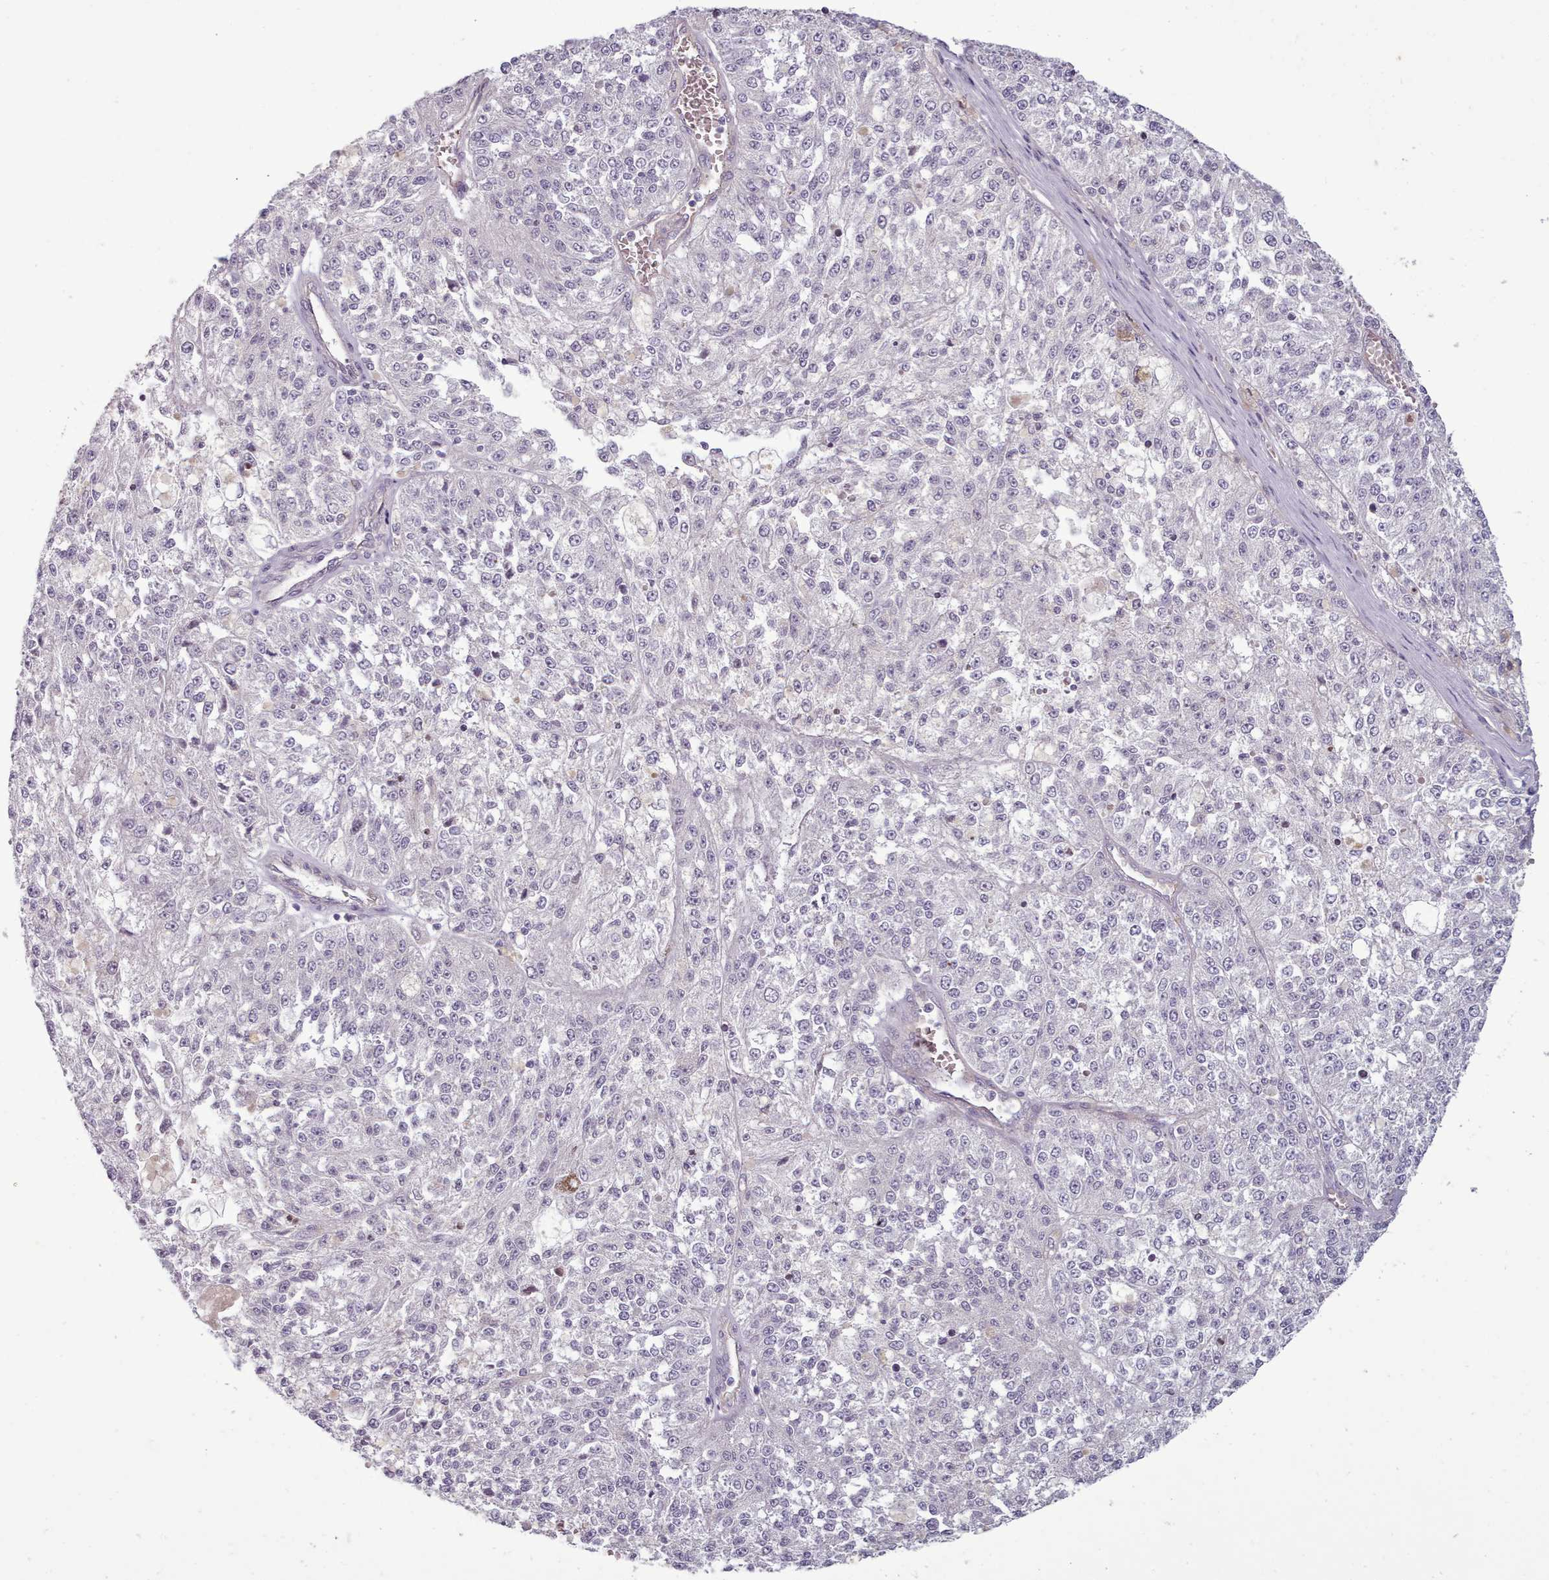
{"staining": {"intensity": "negative", "quantity": "none", "location": "none"}, "tissue": "melanoma", "cell_type": "Tumor cells", "image_type": "cancer", "snomed": [{"axis": "morphology", "description": "Malignant melanoma, NOS"}, {"axis": "topography", "description": "Skin"}], "caption": "This is a micrograph of immunohistochemistry (IHC) staining of melanoma, which shows no staining in tumor cells.", "gene": "PLD4", "patient": {"sex": "female", "age": 64}}